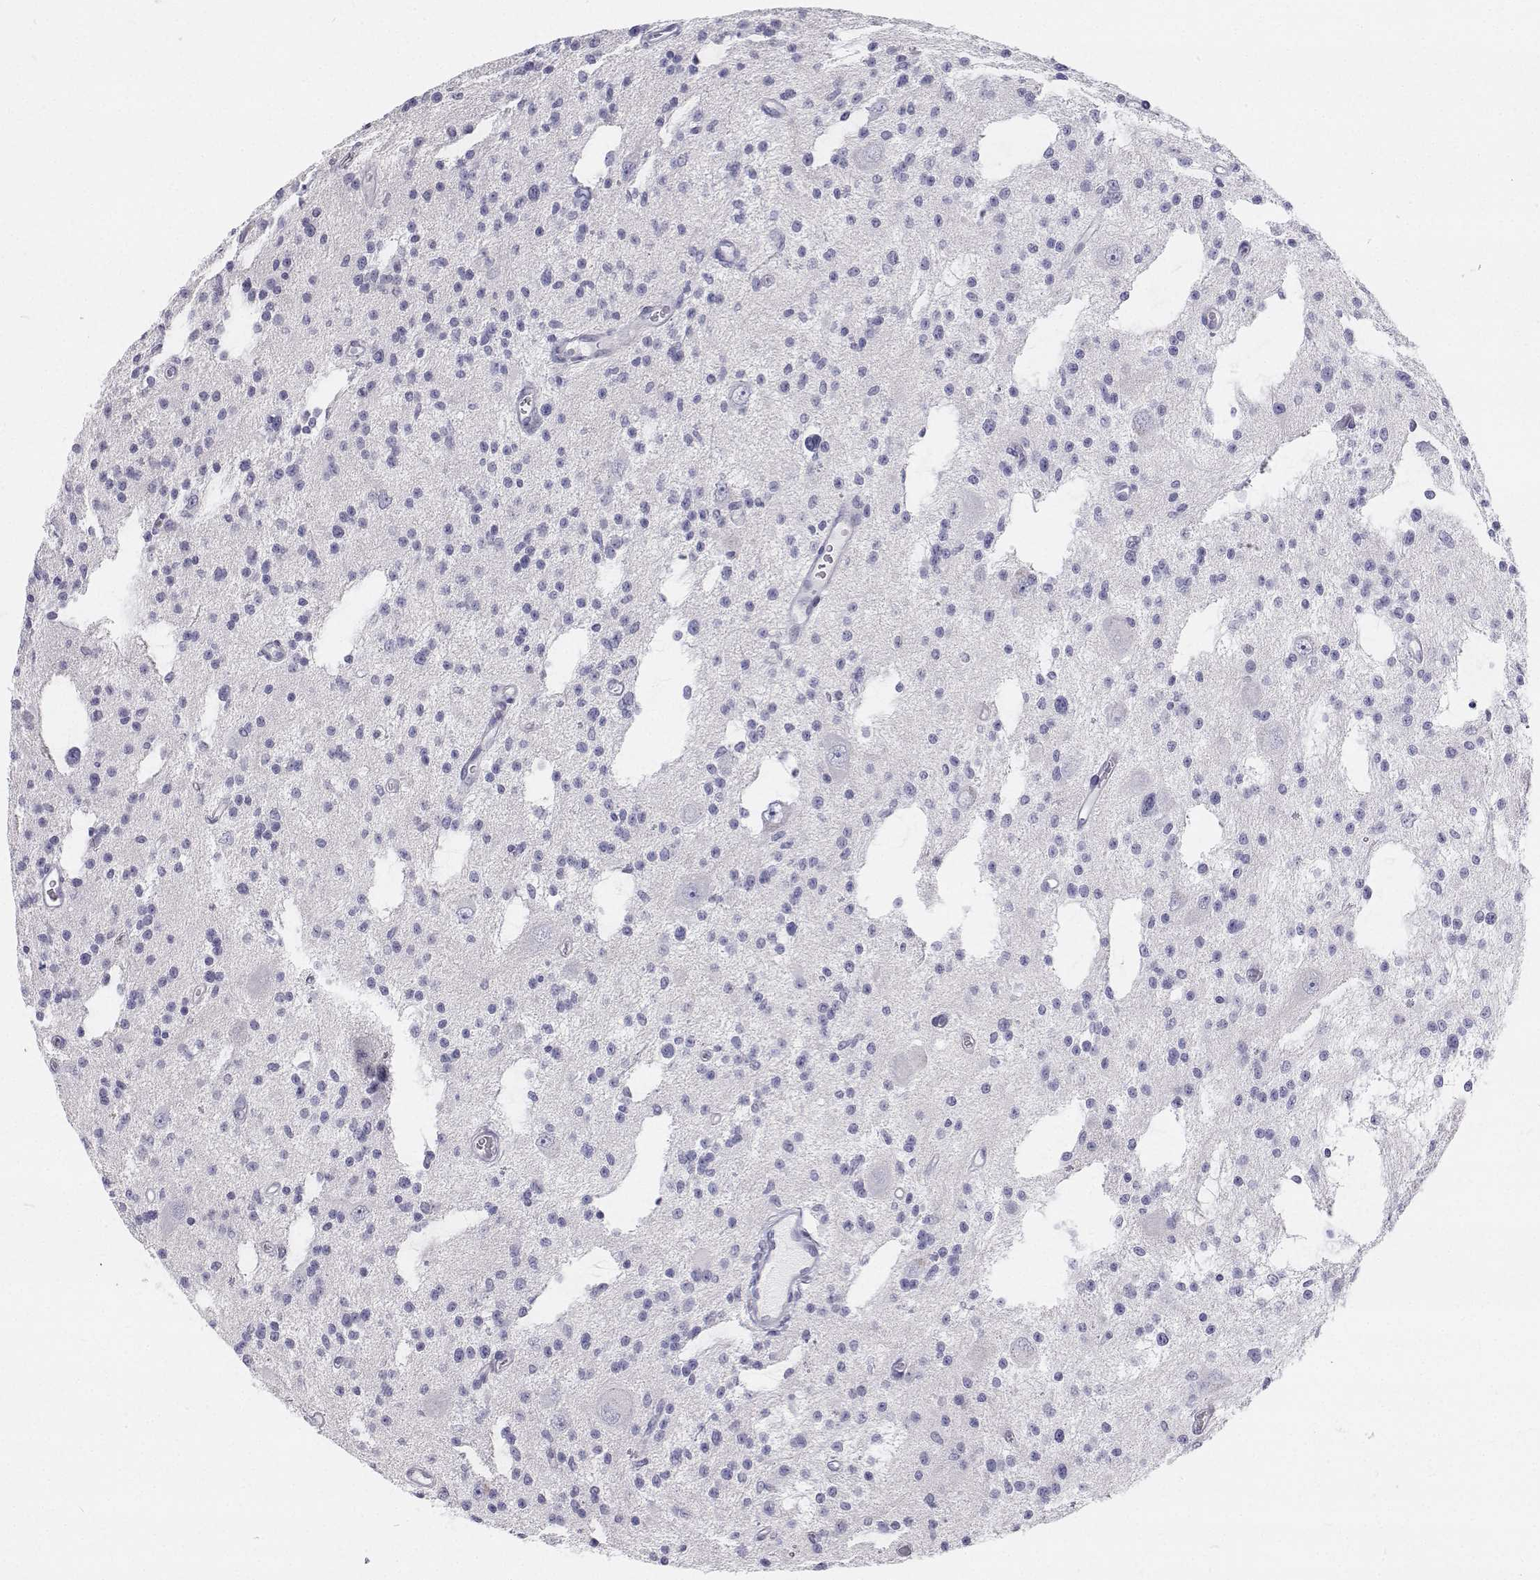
{"staining": {"intensity": "negative", "quantity": "none", "location": "none"}, "tissue": "glioma", "cell_type": "Tumor cells", "image_type": "cancer", "snomed": [{"axis": "morphology", "description": "Glioma, malignant, Low grade"}, {"axis": "topography", "description": "Brain"}], "caption": "Immunohistochemical staining of glioma exhibits no significant positivity in tumor cells.", "gene": "TTN", "patient": {"sex": "male", "age": 43}}